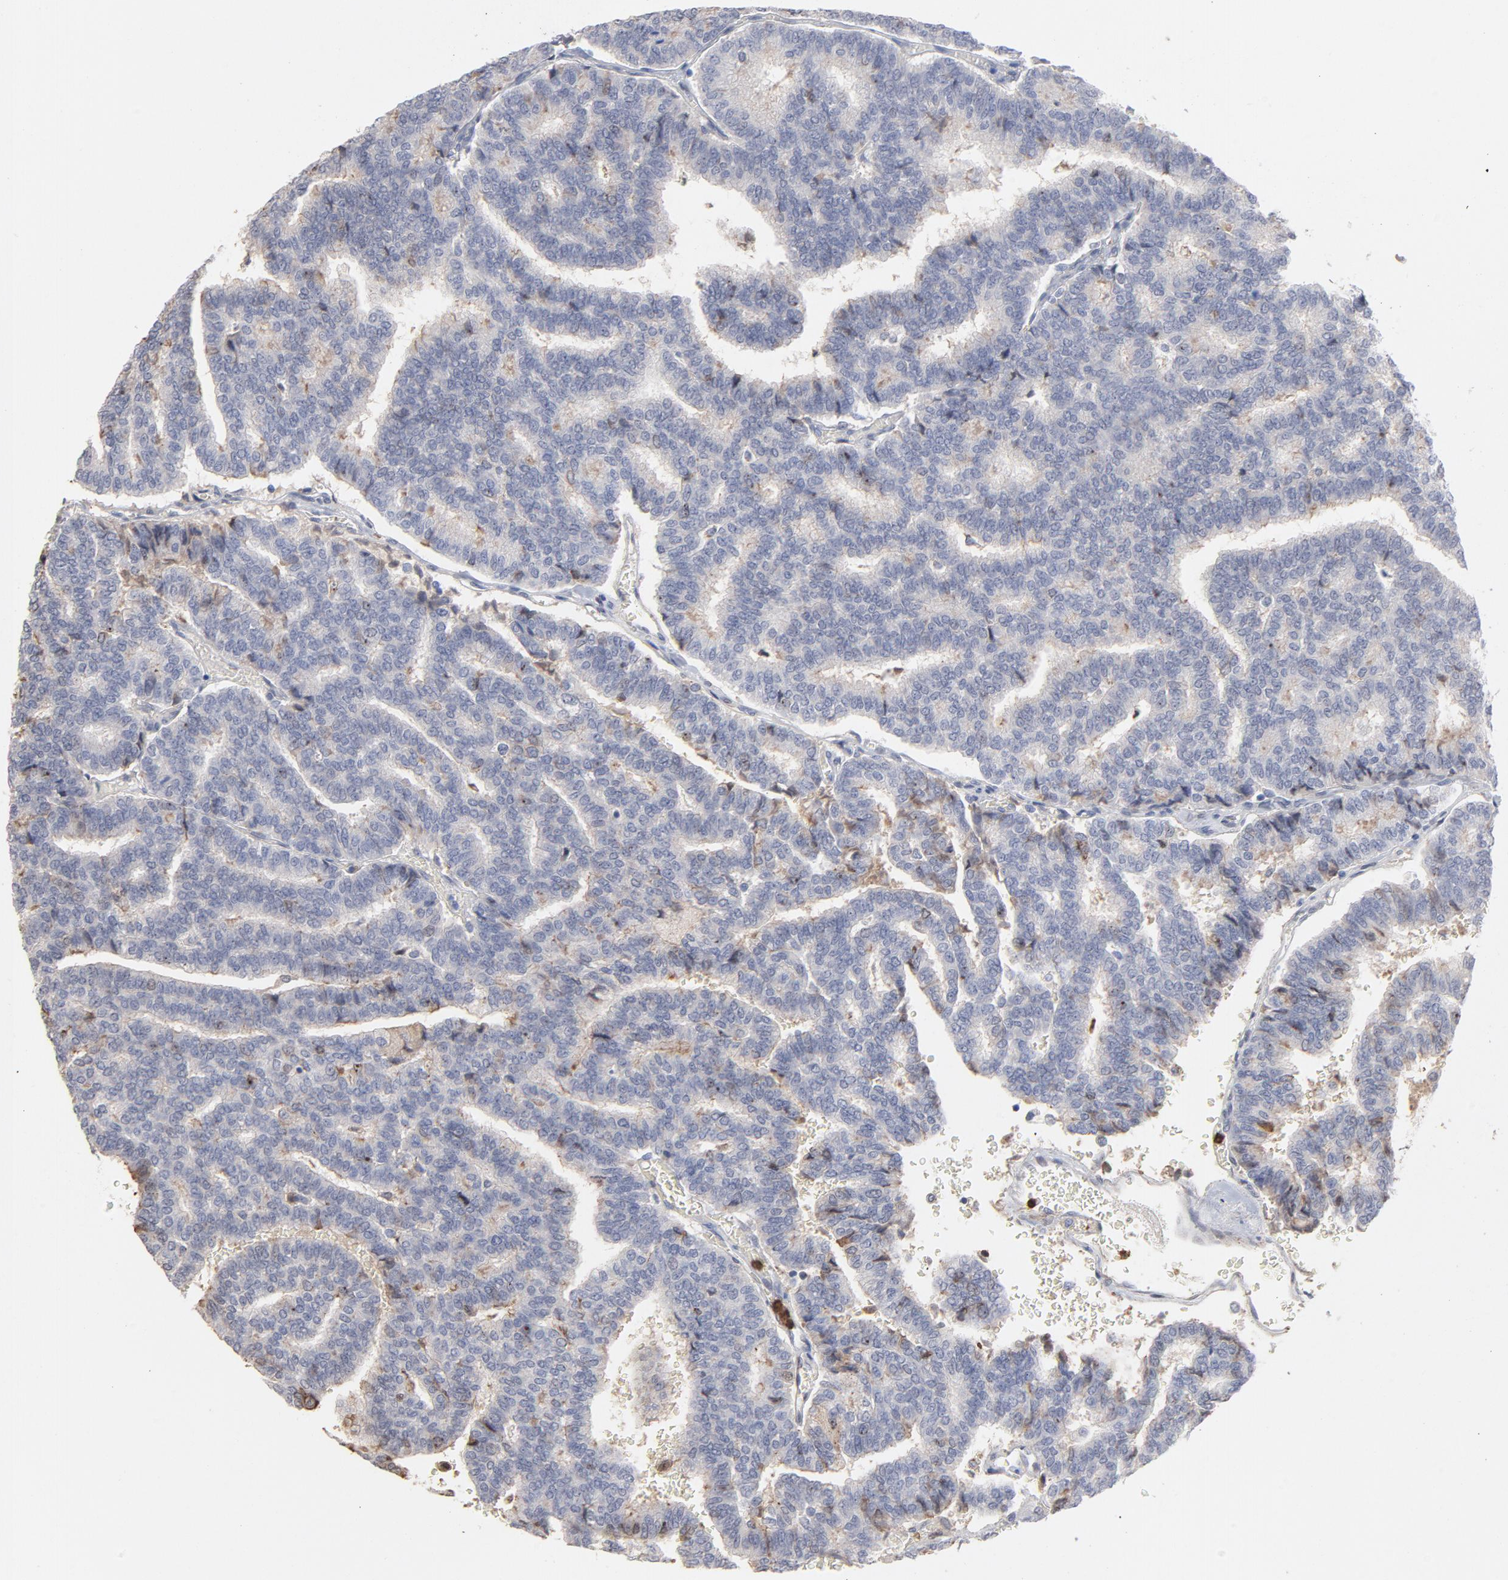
{"staining": {"intensity": "moderate", "quantity": "<25%", "location": "cytoplasmic/membranous"}, "tissue": "thyroid cancer", "cell_type": "Tumor cells", "image_type": "cancer", "snomed": [{"axis": "morphology", "description": "Papillary adenocarcinoma, NOS"}, {"axis": "topography", "description": "Thyroid gland"}], "caption": "High-power microscopy captured an immunohistochemistry (IHC) image of papillary adenocarcinoma (thyroid), revealing moderate cytoplasmic/membranous expression in about <25% of tumor cells.", "gene": "PNMA1", "patient": {"sex": "female", "age": 35}}